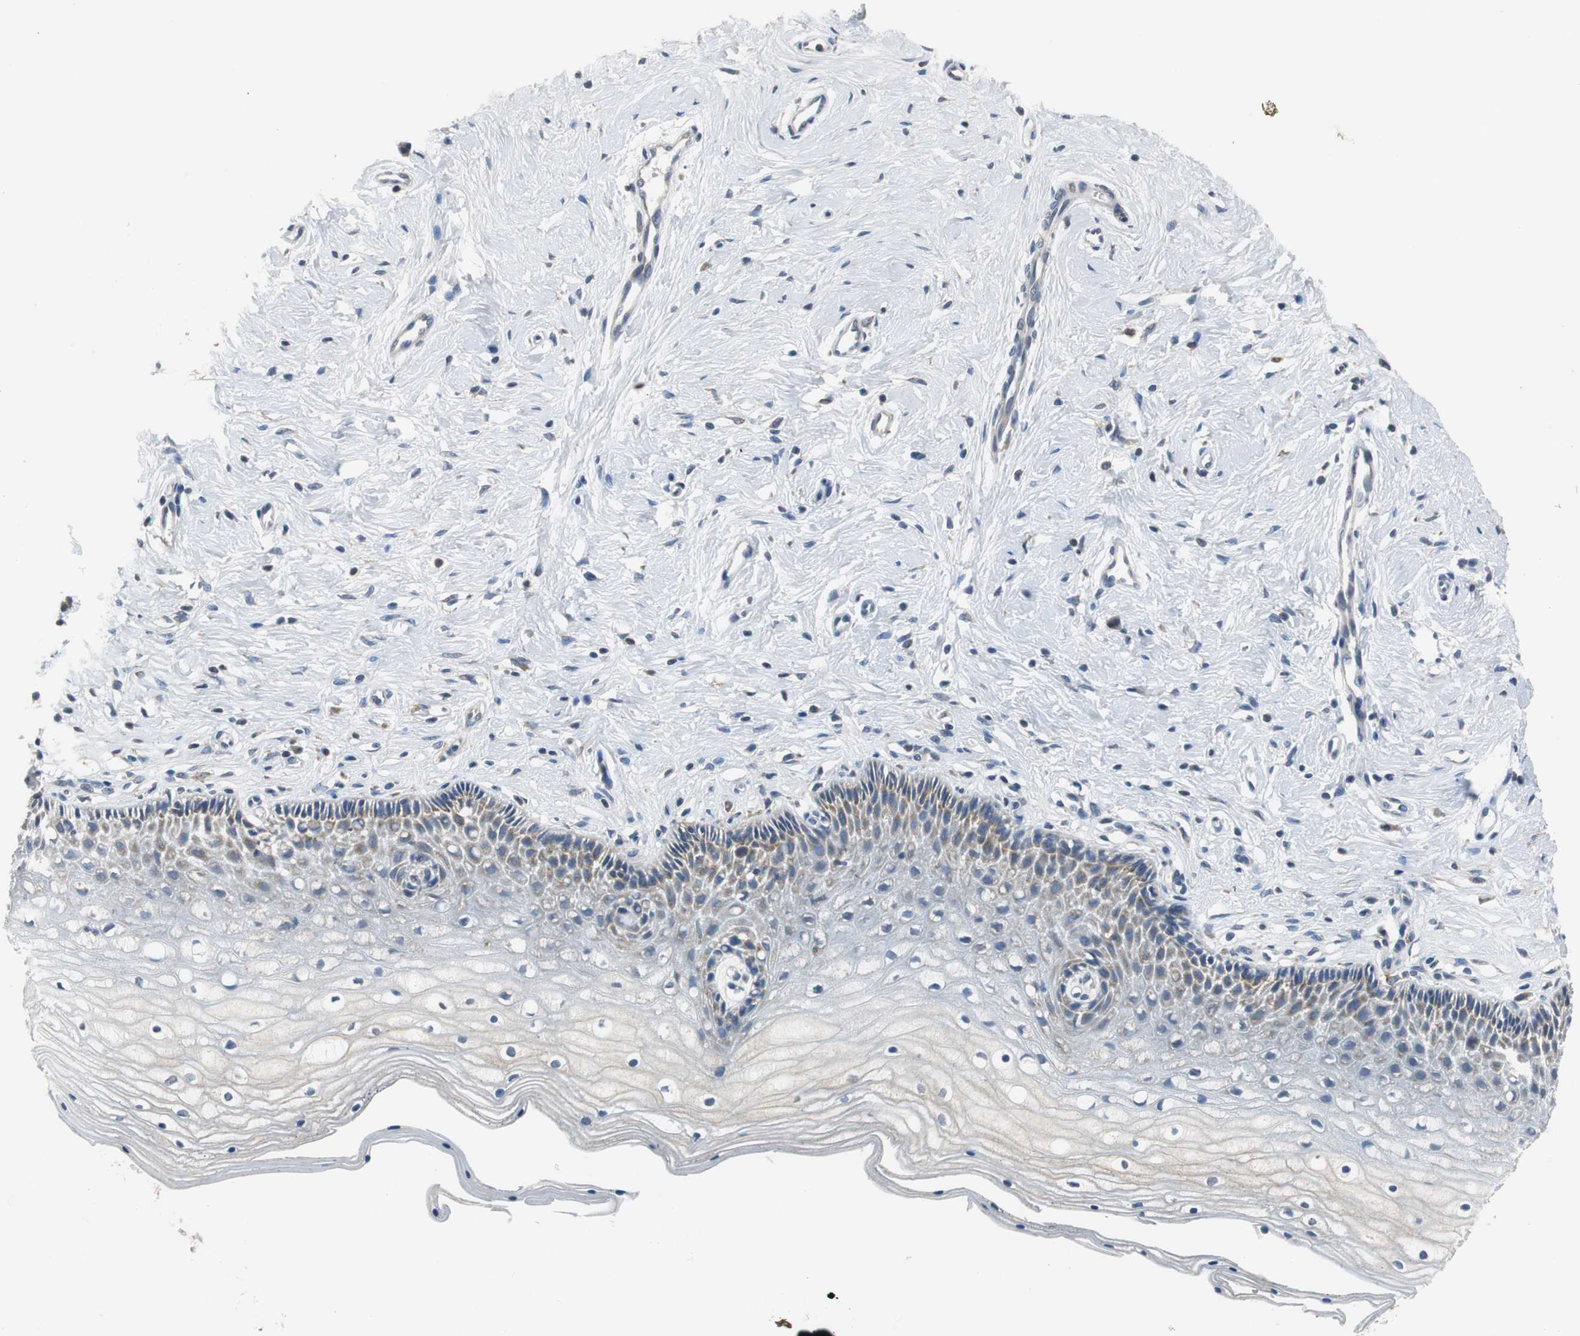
{"staining": {"intensity": "moderate", "quantity": "25%-75%", "location": "cytoplasmic/membranous"}, "tissue": "cervix", "cell_type": "Squamous epithelial cells", "image_type": "normal", "snomed": [{"axis": "morphology", "description": "Normal tissue, NOS"}, {"axis": "topography", "description": "Cervix"}], "caption": "A brown stain labels moderate cytoplasmic/membranous expression of a protein in squamous epithelial cells of benign cervix. (Stains: DAB in brown, nuclei in blue, Microscopy: brightfield microscopy at high magnification).", "gene": "CNOT3", "patient": {"sex": "female", "age": 46}}